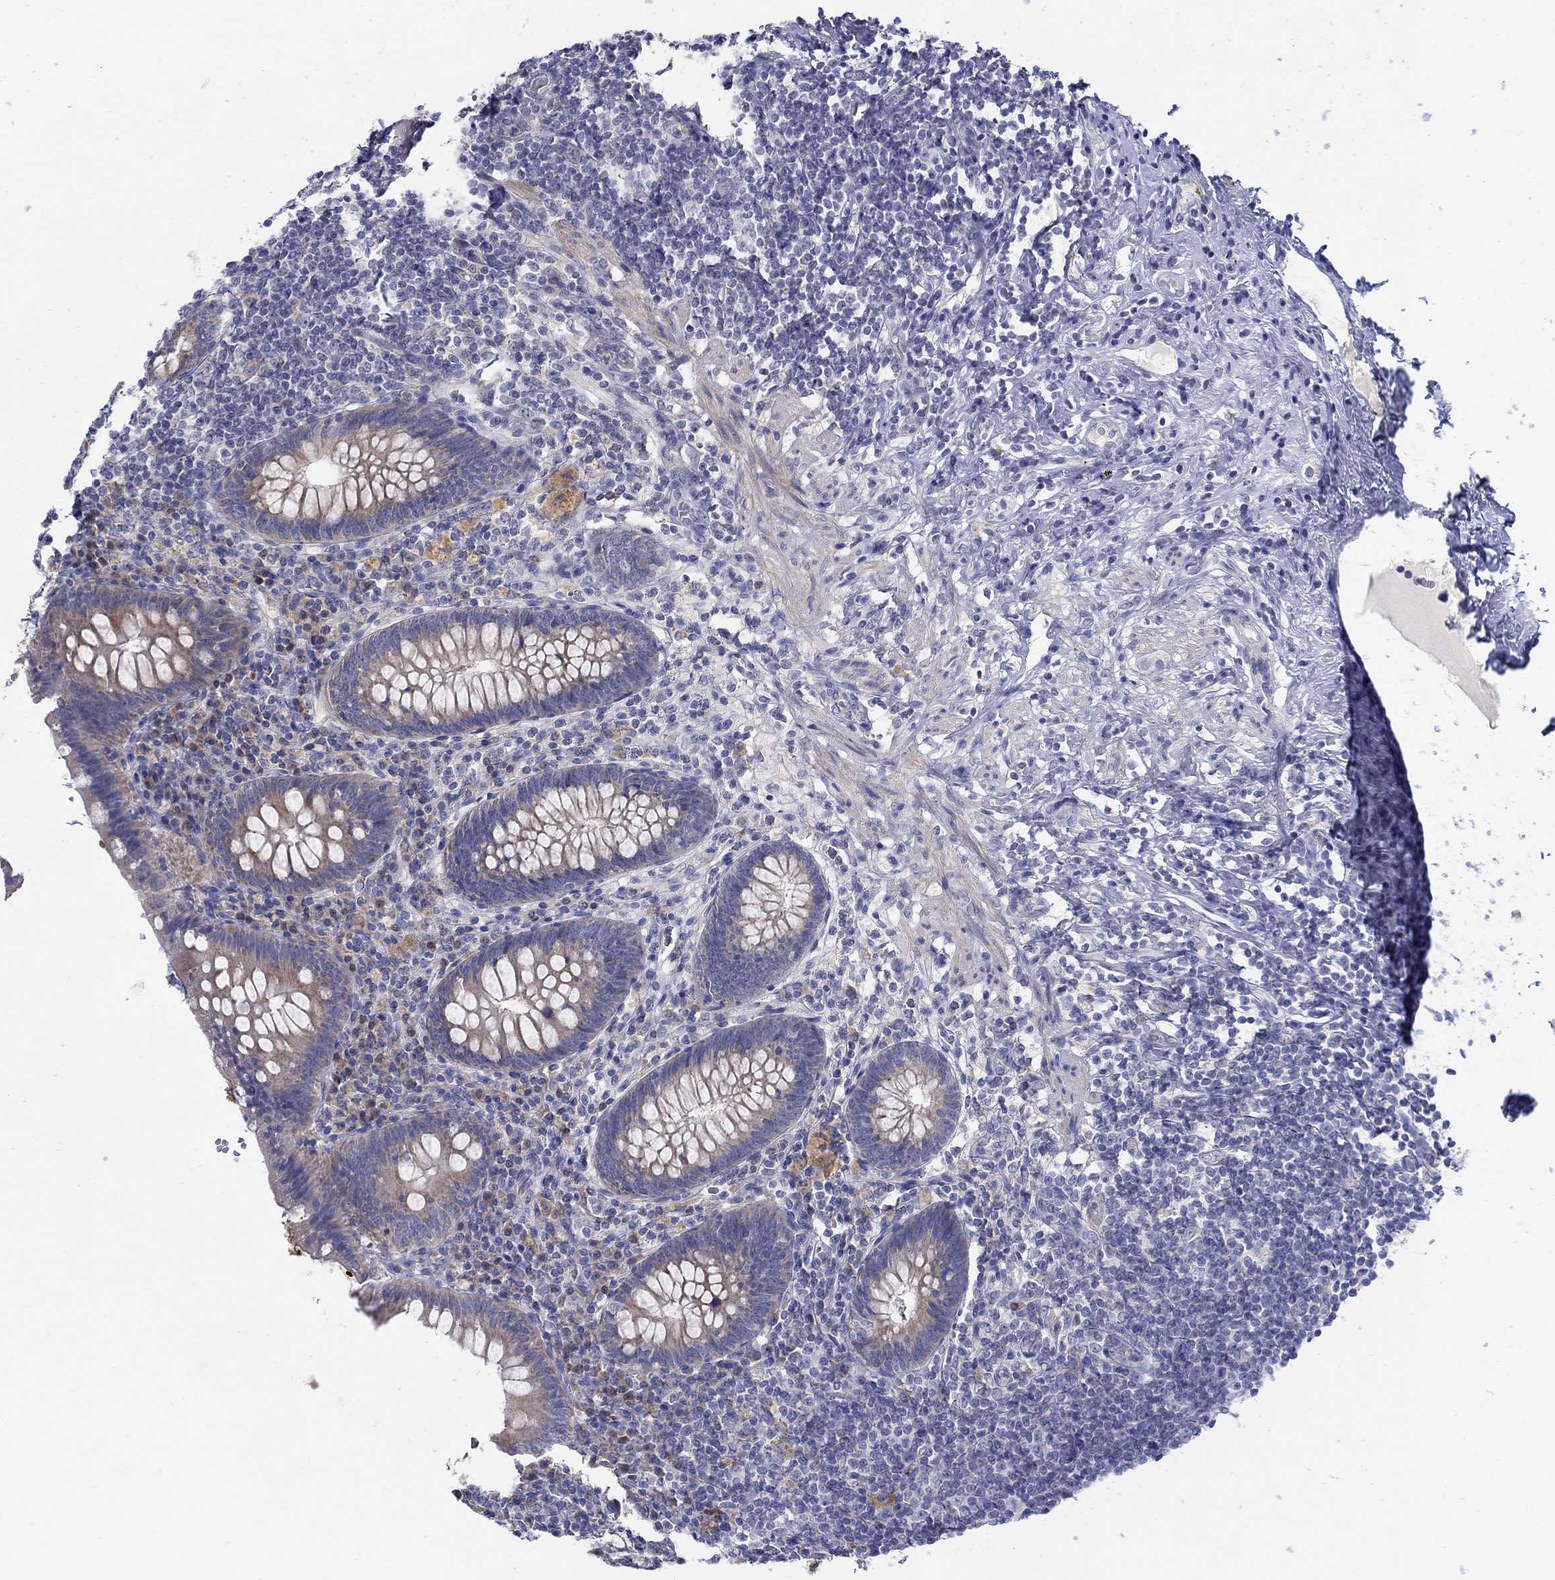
{"staining": {"intensity": "negative", "quantity": "none", "location": "none"}, "tissue": "appendix", "cell_type": "Glandular cells", "image_type": "normal", "snomed": [{"axis": "morphology", "description": "Normal tissue, NOS"}, {"axis": "topography", "description": "Appendix"}], "caption": "Immunohistochemistry (IHC) micrograph of benign human appendix stained for a protein (brown), which demonstrates no positivity in glandular cells.", "gene": "ABCA4", "patient": {"sex": "male", "age": 47}}